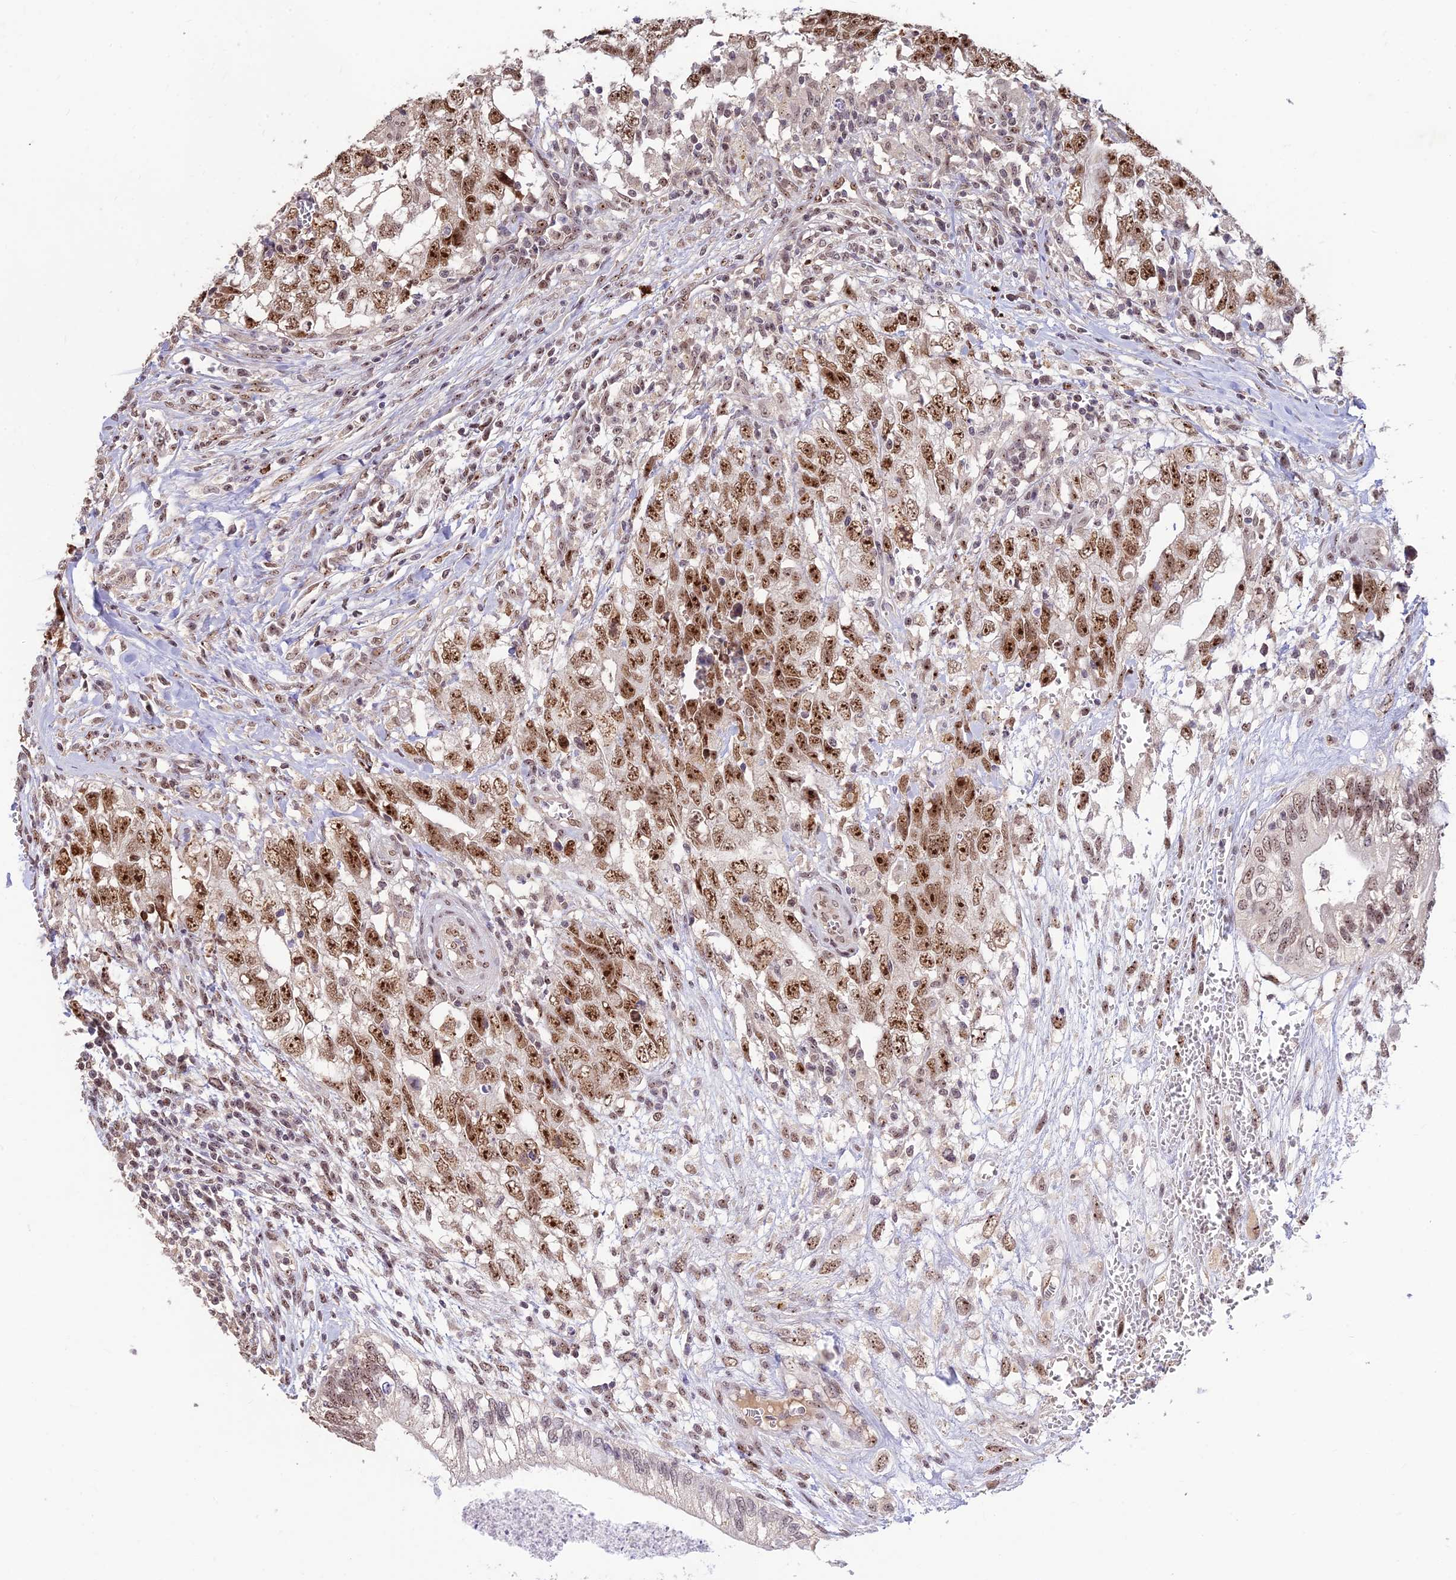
{"staining": {"intensity": "strong", "quantity": ">75%", "location": "nuclear"}, "tissue": "testis cancer", "cell_type": "Tumor cells", "image_type": "cancer", "snomed": [{"axis": "morphology", "description": "Seminoma, NOS"}, {"axis": "morphology", "description": "Carcinoma, Embryonal, NOS"}, {"axis": "topography", "description": "Testis"}], "caption": "Human embryonal carcinoma (testis) stained with a protein marker demonstrates strong staining in tumor cells.", "gene": "POLR1G", "patient": {"sex": "male", "age": 29}}